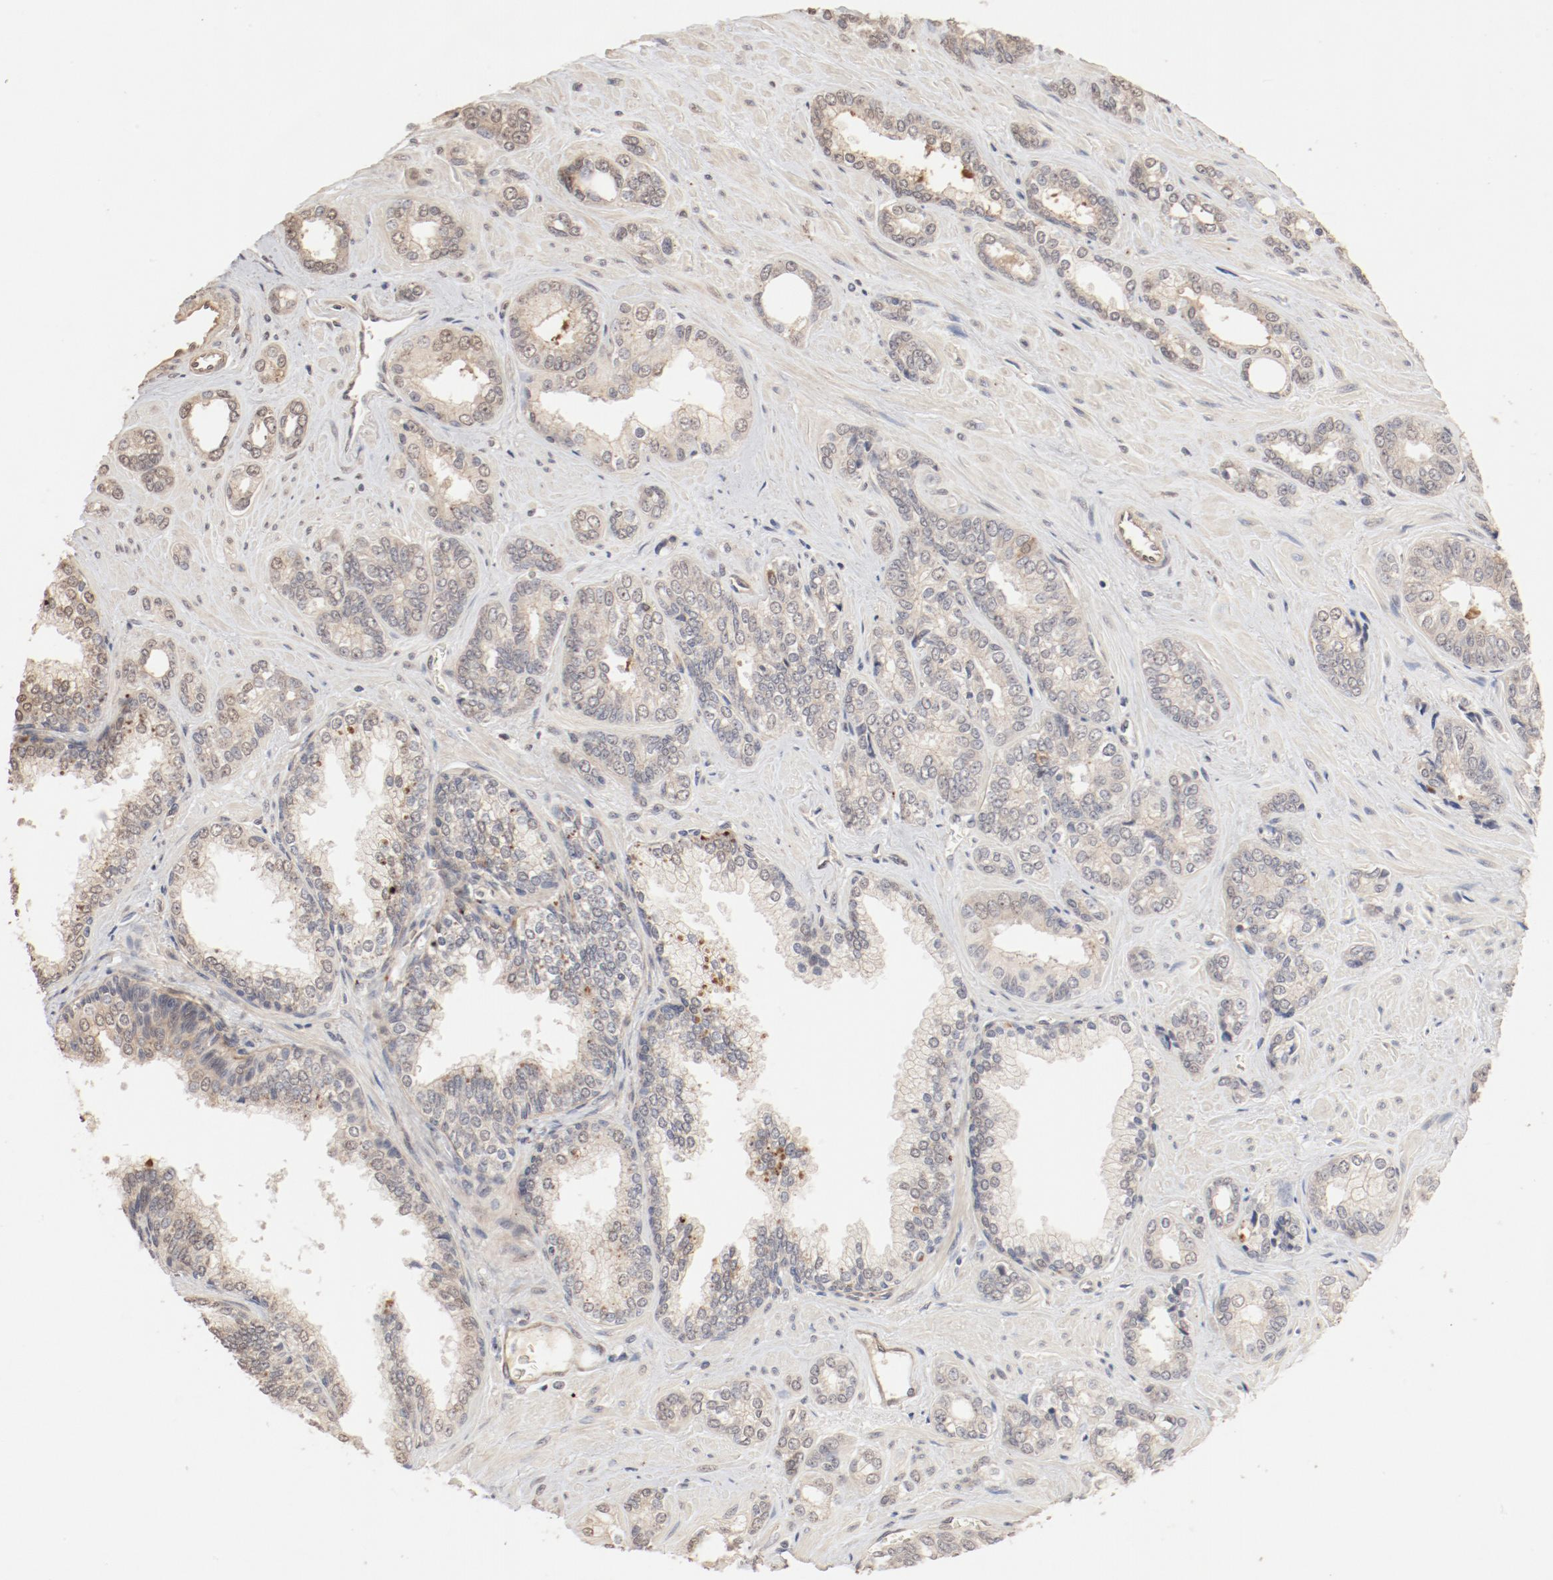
{"staining": {"intensity": "weak", "quantity": ">75%", "location": "cytoplasmic/membranous,nuclear"}, "tissue": "prostate cancer", "cell_type": "Tumor cells", "image_type": "cancer", "snomed": [{"axis": "morphology", "description": "Adenocarcinoma, High grade"}, {"axis": "topography", "description": "Prostate"}], "caption": "Brown immunohistochemical staining in prostate cancer displays weak cytoplasmic/membranous and nuclear expression in approximately >75% of tumor cells.", "gene": "IL3RA", "patient": {"sex": "male", "age": 67}}